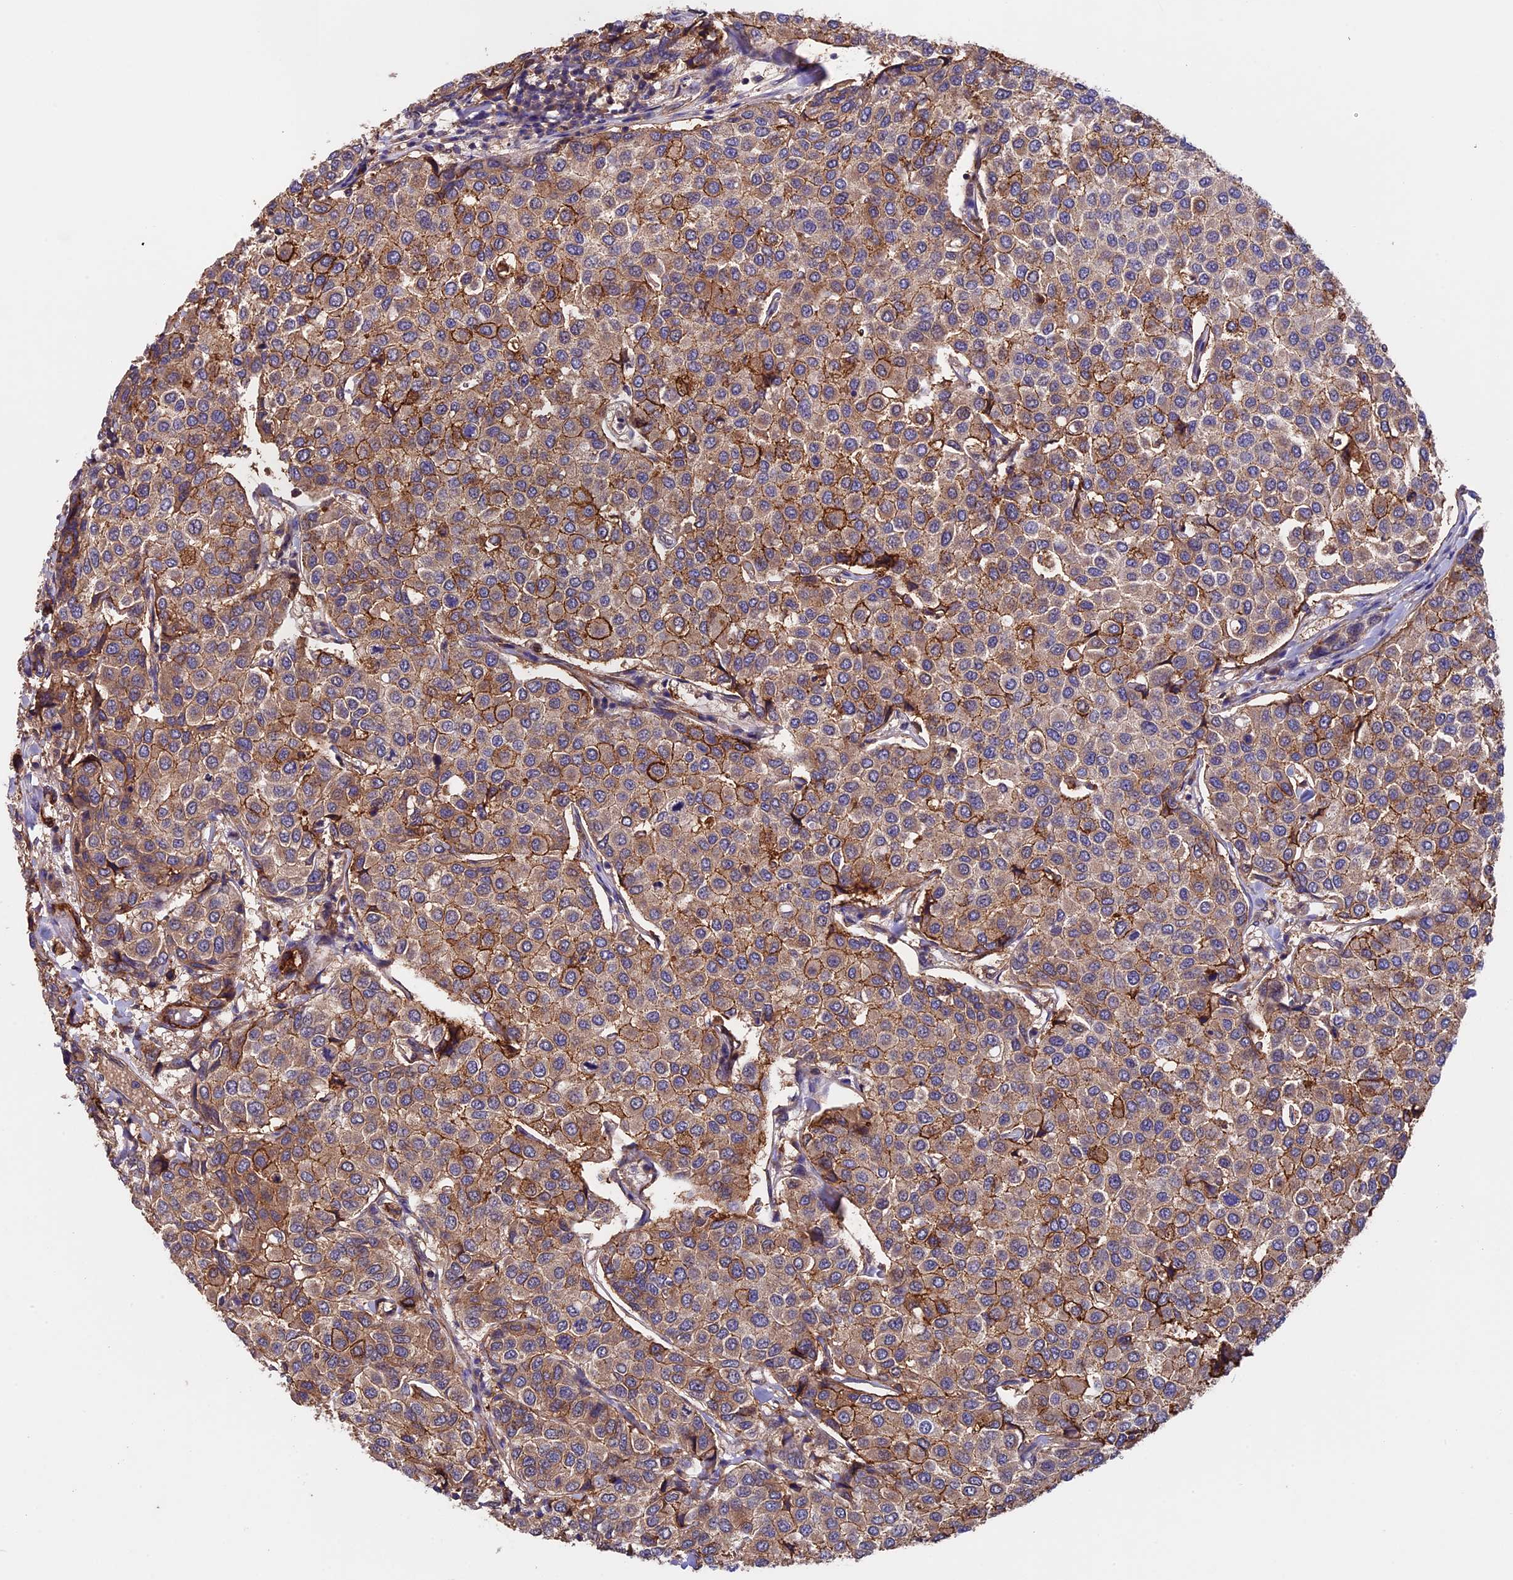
{"staining": {"intensity": "moderate", "quantity": "25%-75%", "location": "cytoplasmic/membranous"}, "tissue": "breast cancer", "cell_type": "Tumor cells", "image_type": "cancer", "snomed": [{"axis": "morphology", "description": "Duct carcinoma"}, {"axis": "topography", "description": "Breast"}], "caption": "Immunohistochemical staining of human breast cancer (invasive ductal carcinoma) displays medium levels of moderate cytoplasmic/membranous staining in about 25%-75% of tumor cells.", "gene": "SLC9A5", "patient": {"sex": "female", "age": 55}}